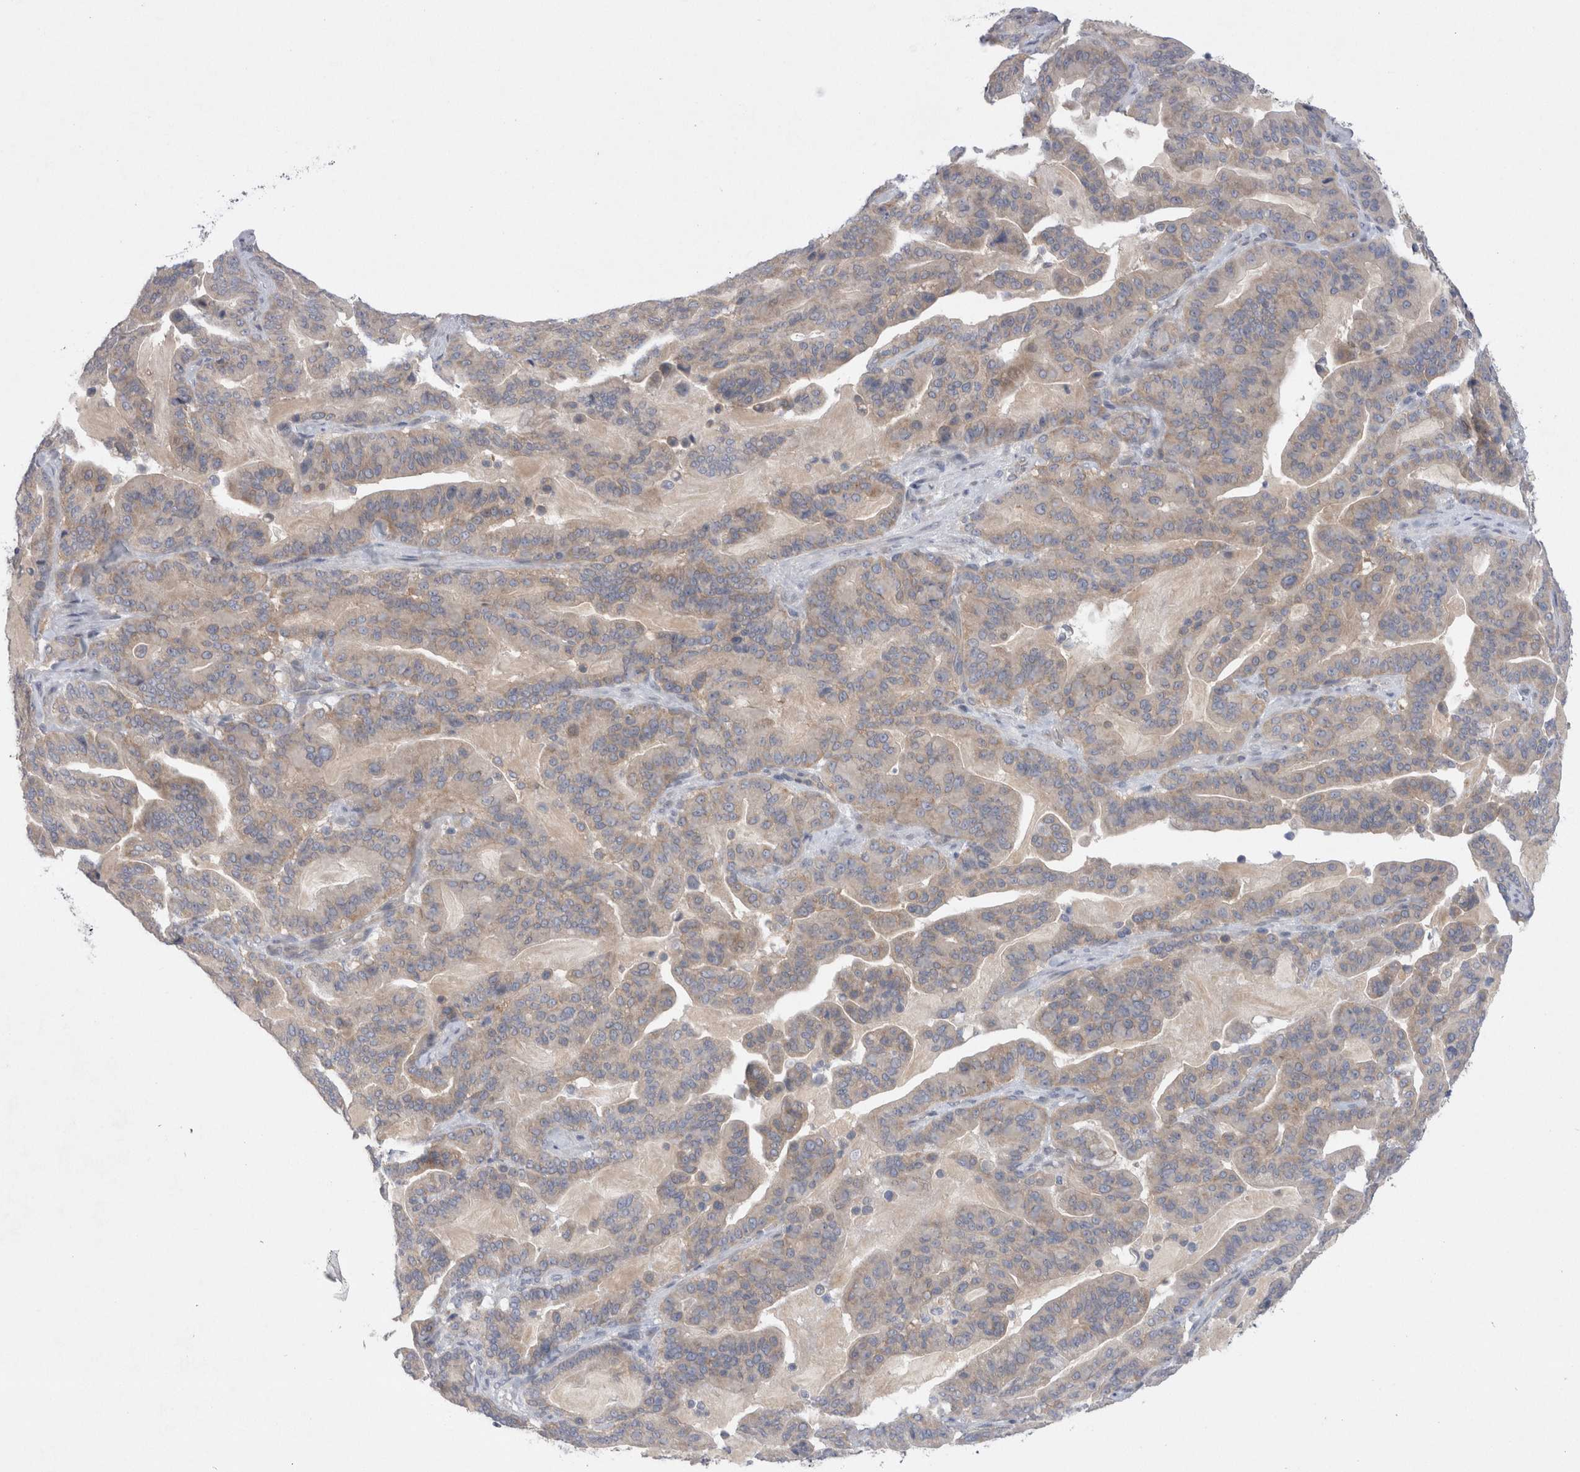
{"staining": {"intensity": "weak", "quantity": ">75%", "location": "cytoplasmic/membranous"}, "tissue": "pancreatic cancer", "cell_type": "Tumor cells", "image_type": "cancer", "snomed": [{"axis": "morphology", "description": "Adenocarcinoma, NOS"}, {"axis": "topography", "description": "Pancreas"}], "caption": "Brown immunohistochemical staining in pancreatic adenocarcinoma demonstrates weak cytoplasmic/membranous positivity in about >75% of tumor cells. The staining was performed using DAB to visualize the protein expression in brown, while the nuclei were stained in blue with hematoxylin (Magnification: 20x).", "gene": "WIPF2", "patient": {"sex": "male", "age": 63}}